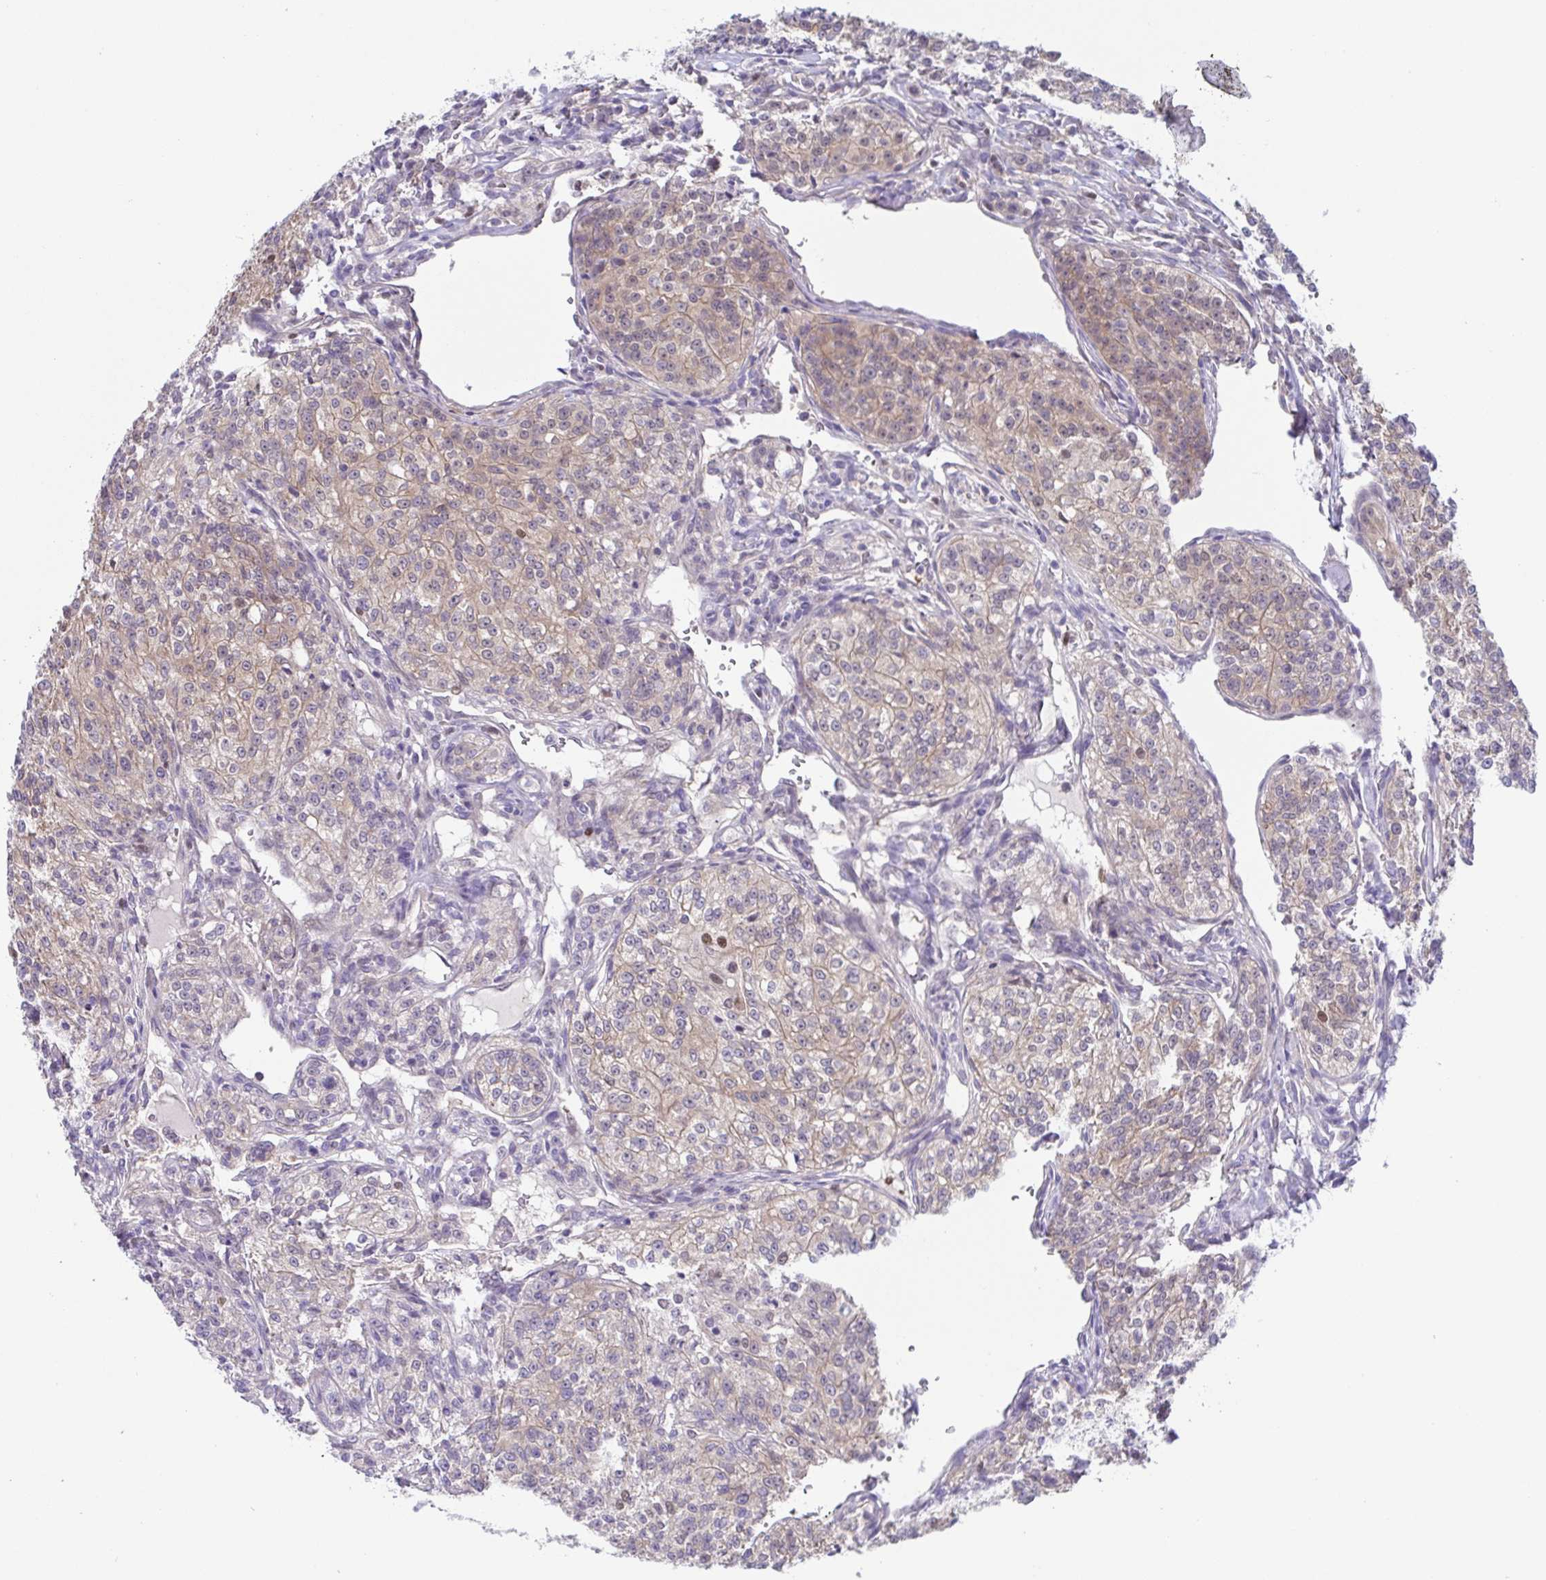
{"staining": {"intensity": "weak", "quantity": ">75%", "location": "cytoplasmic/membranous"}, "tissue": "renal cancer", "cell_type": "Tumor cells", "image_type": "cancer", "snomed": [{"axis": "morphology", "description": "Adenocarcinoma, NOS"}, {"axis": "topography", "description": "Kidney"}], "caption": "Protein expression analysis of renal cancer (adenocarcinoma) demonstrates weak cytoplasmic/membranous staining in approximately >75% of tumor cells.", "gene": "UBE2Q1", "patient": {"sex": "female", "age": 63}}